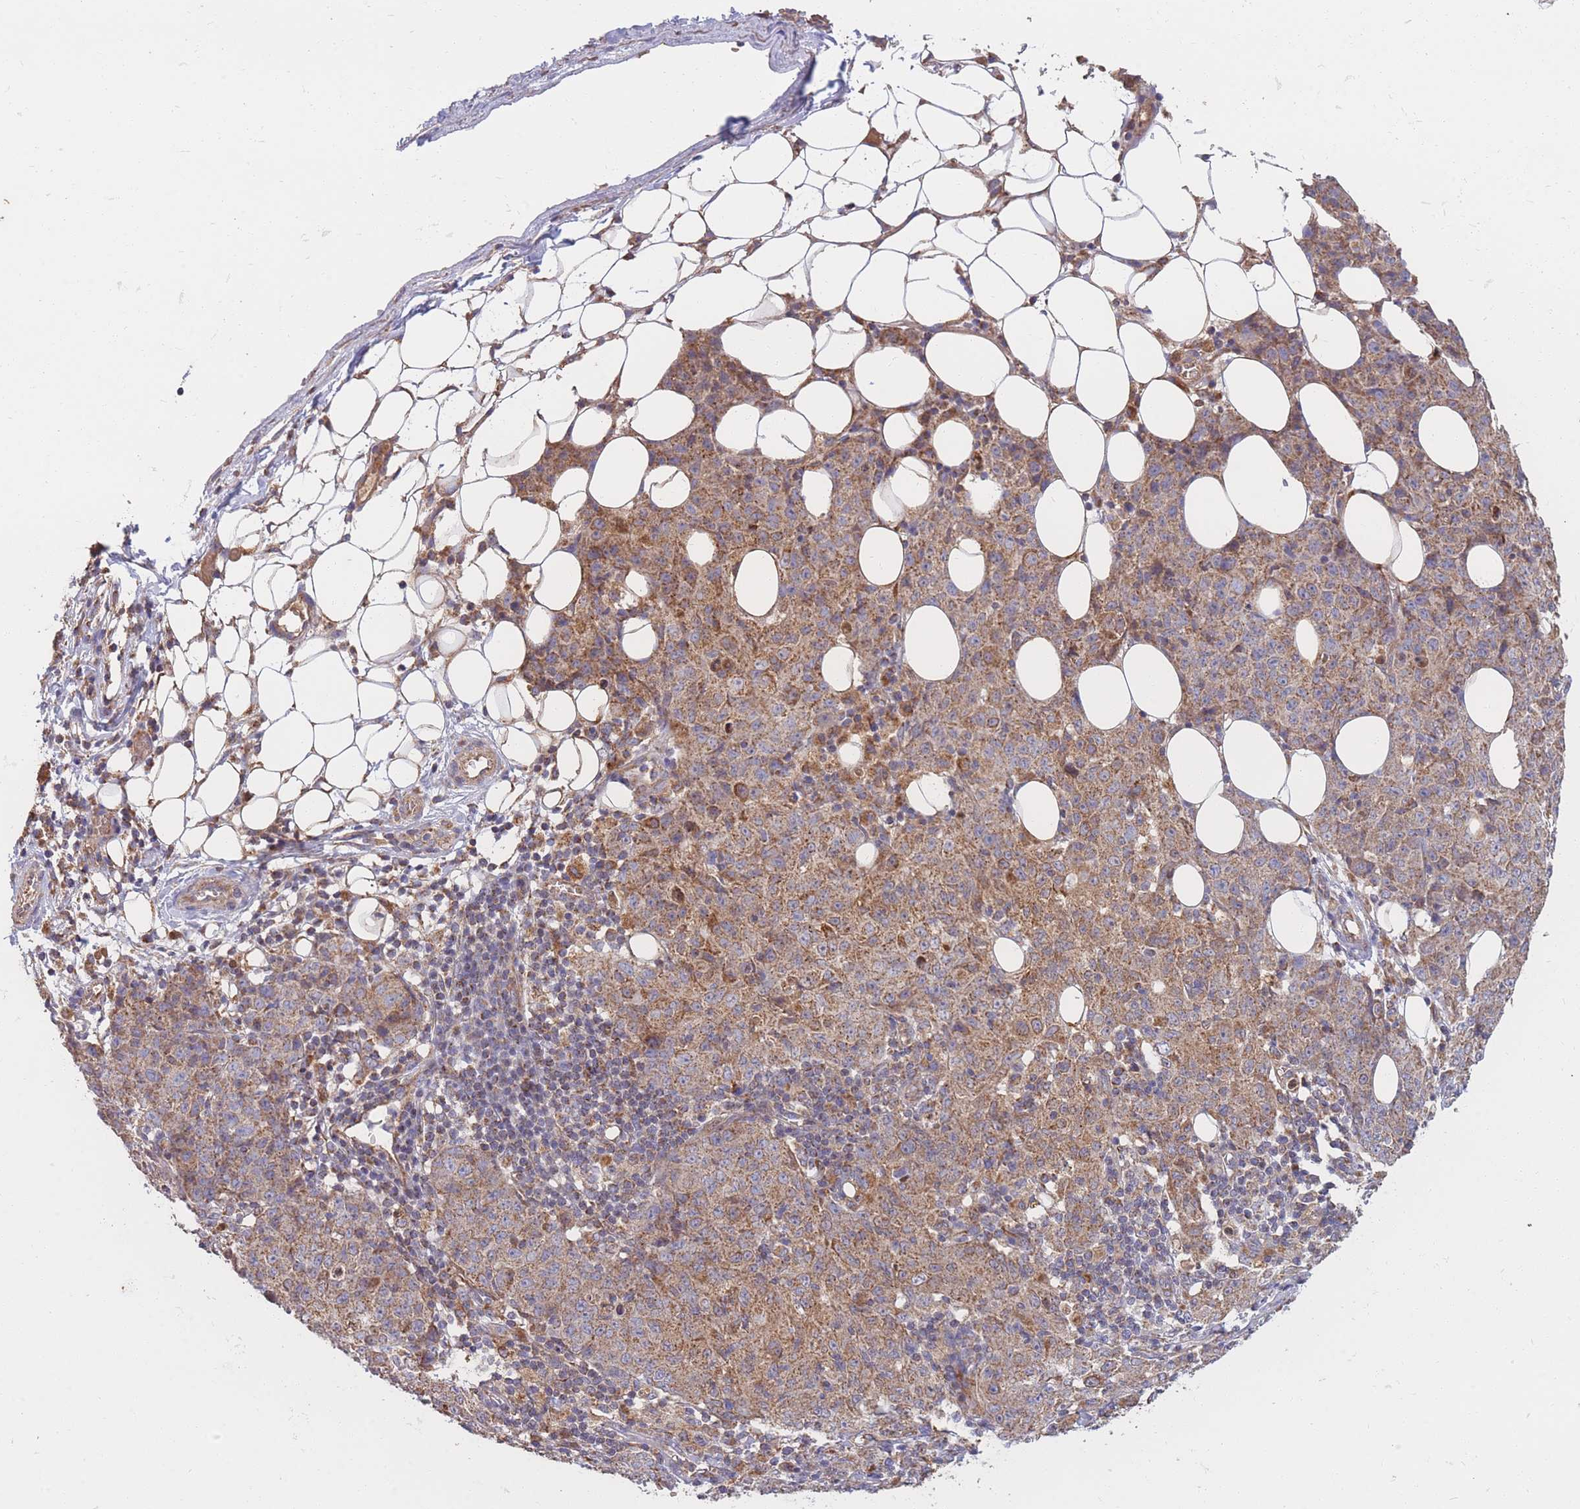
{"staining": {"intensity": "moderate", "quantity": ">75%", "location": "cytoplasmic/membranous"}, "tissue": "ovarian cancer", "cell_type": "Tumor cells", "image_type": "cancer", "snomed": [{"axis": "morphology", "description": "Carcinoma, endometroid"}, {"axis": "topography", "description": "Ovary"}], "caption": "The histopathology image exhibits staining of ovarian endometroid carcinoma, revealing moderate cytoplasmic/membranous protein staining (brown color) within tumor cells.", "gene": "PTPMT1", "patient": {"sex": "female", "age": 42}}